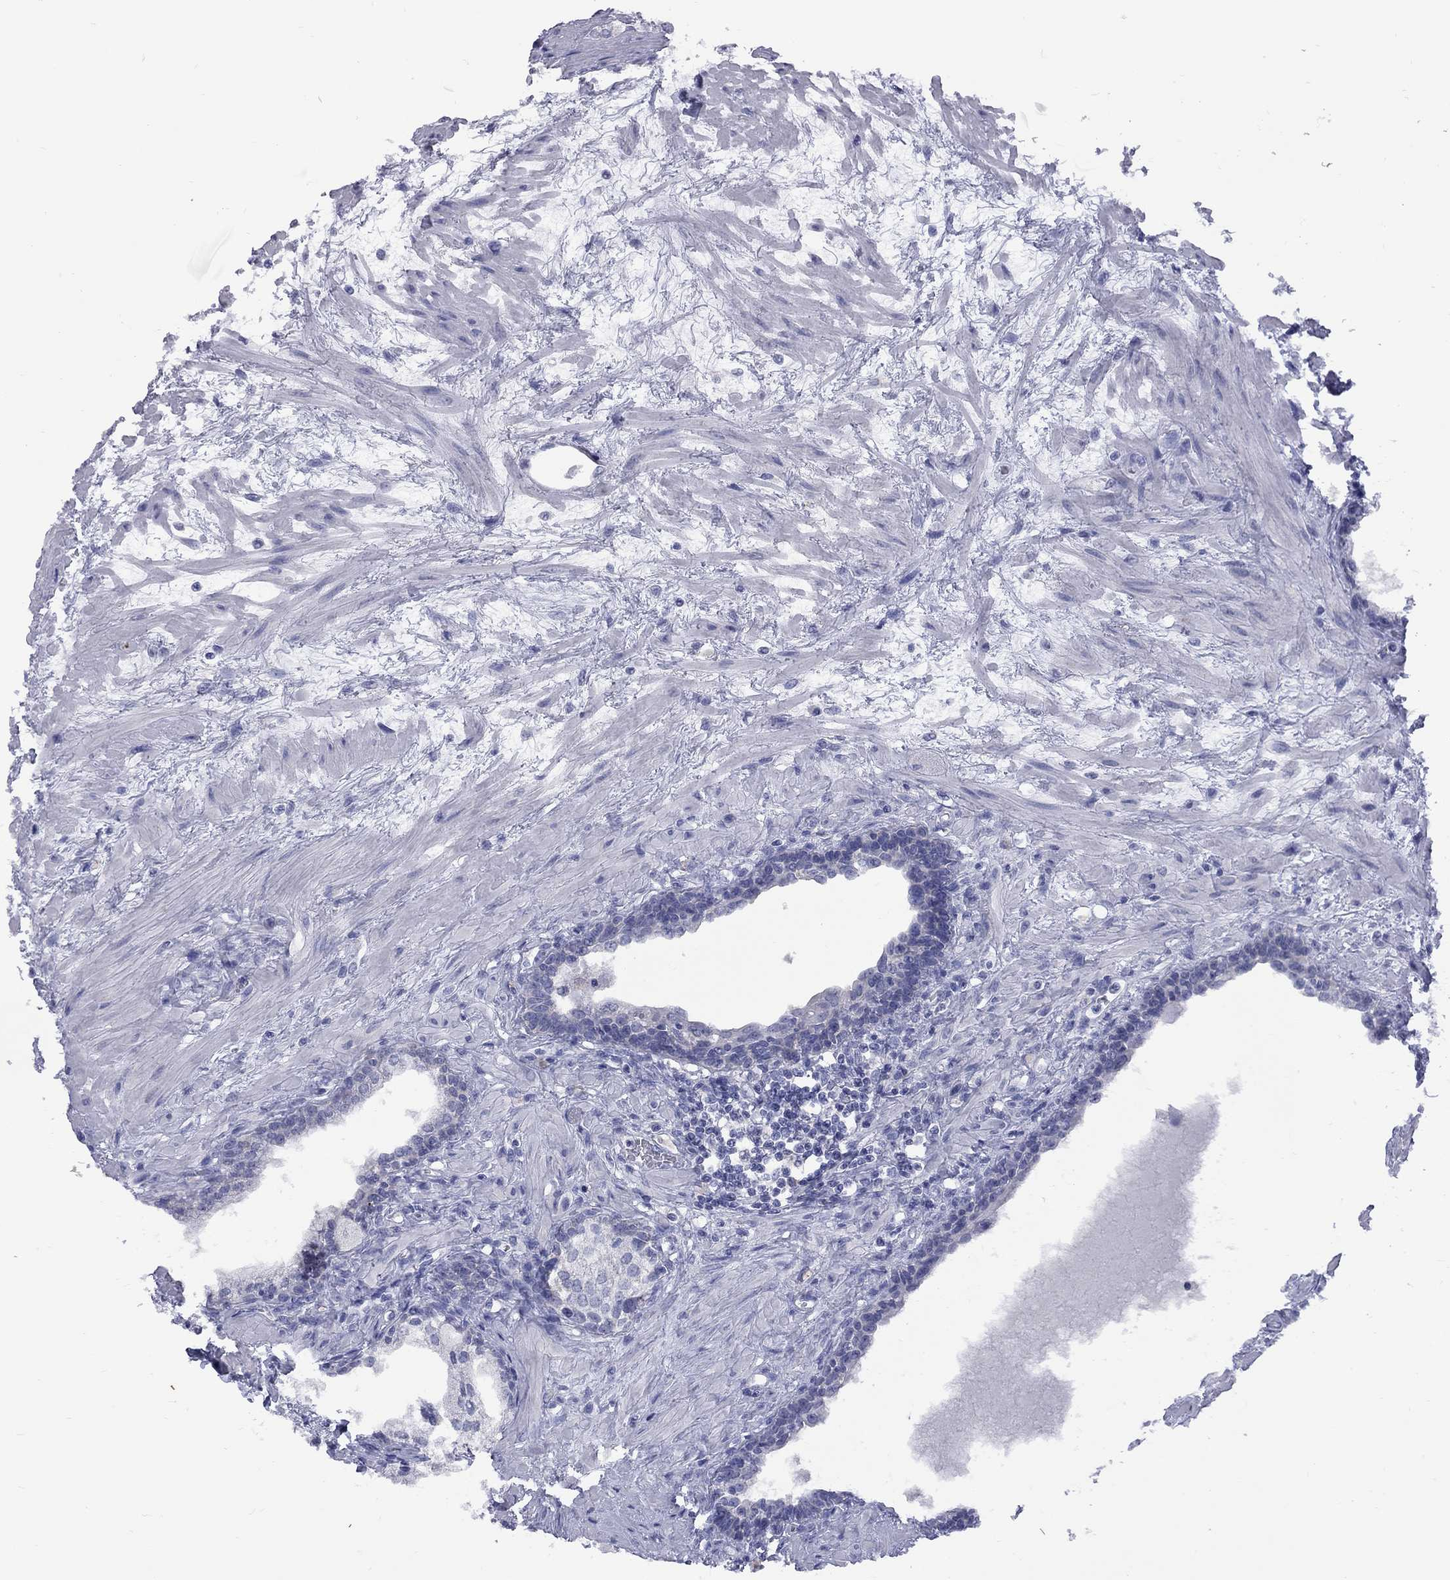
{"staining": {"intensity": "negative", "quantity": "none", "location": "none"}, "tissue": "prostate", "cell_type": "Glandular cells", "image_type": "normal", "snomed": [{"axis": "morphology", "description": "Normal tissue, NOS"}, {"axis": "topography", "description": "Prostate"}], "caption": "There is no significant staining in glandular cells of prostate. Brightfield microscopy of IHC stained with DAB (brown) and hematoxylin (blue), captured at high magnification.", "gene": "ABCB4", "patient": {"sex": "male", "age": 63}}